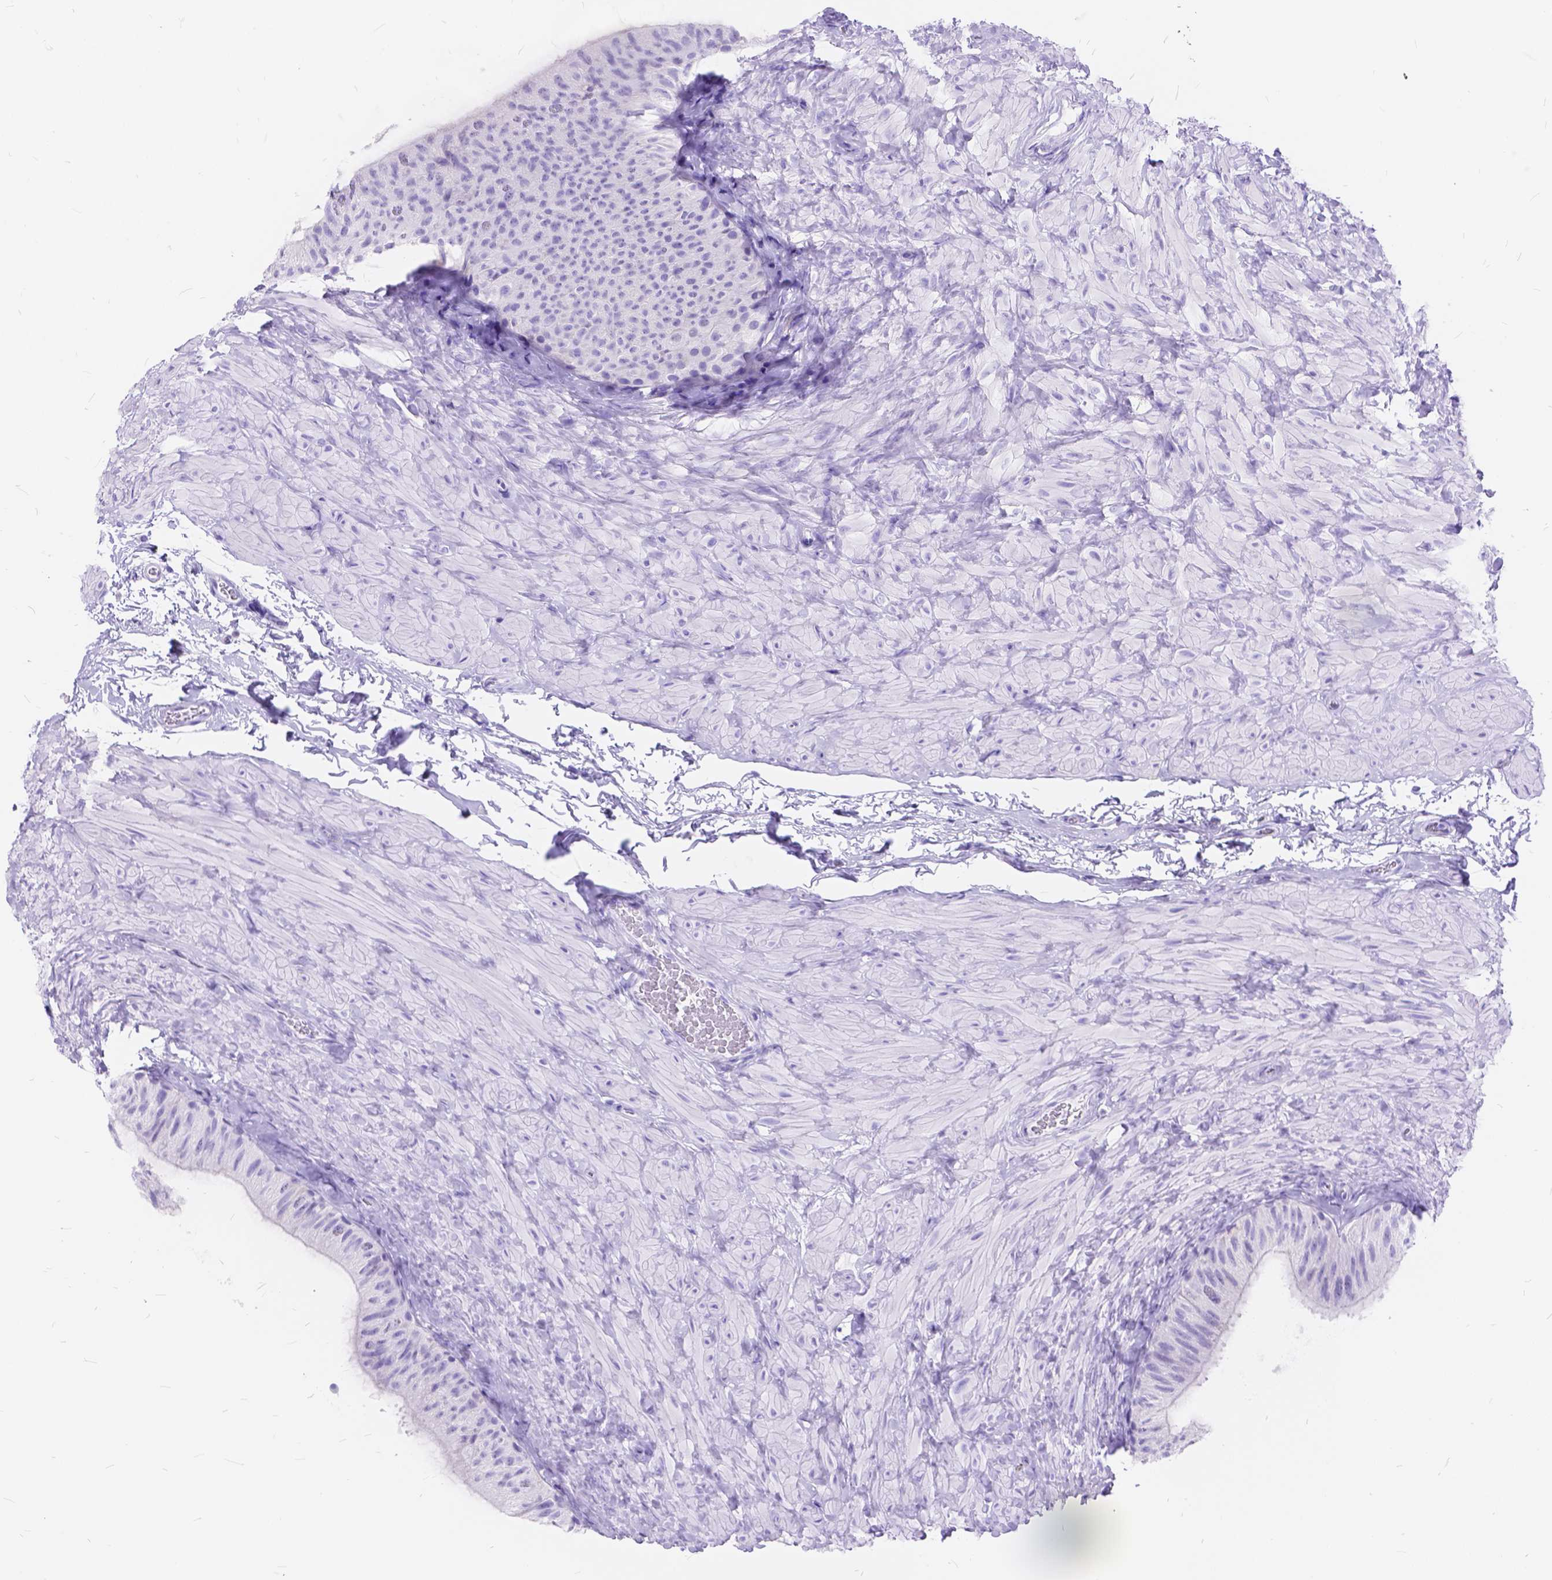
{"staining": {"intensity": "negative", "quantity": "none", "location": "none"}, "tissue": "epididymis", "cell_type": "Glandular cells", "image_type": "normal", "snomed": [{"axis": "morphology", "description": "Normal tissue, NOS"}, {"axis": "topography", "description": "Epididymis, spermatic cord, NOS"}, {"axis": "topography", "description": "Epididymis"}], "caption": "High magnification brightfield microscopy of unremarkable epididymis stained with DAB (brown) and counterstained with hematoxylin (blue): glandular cells show no significant positivity. The staining is performed using DAB (3,3'-diaminobenzidine) brown chromogen with nuclei counter-stained in using hematoxylin.", "gene": "FOXL2", "patient": {"sex": "male", "age": 31}}